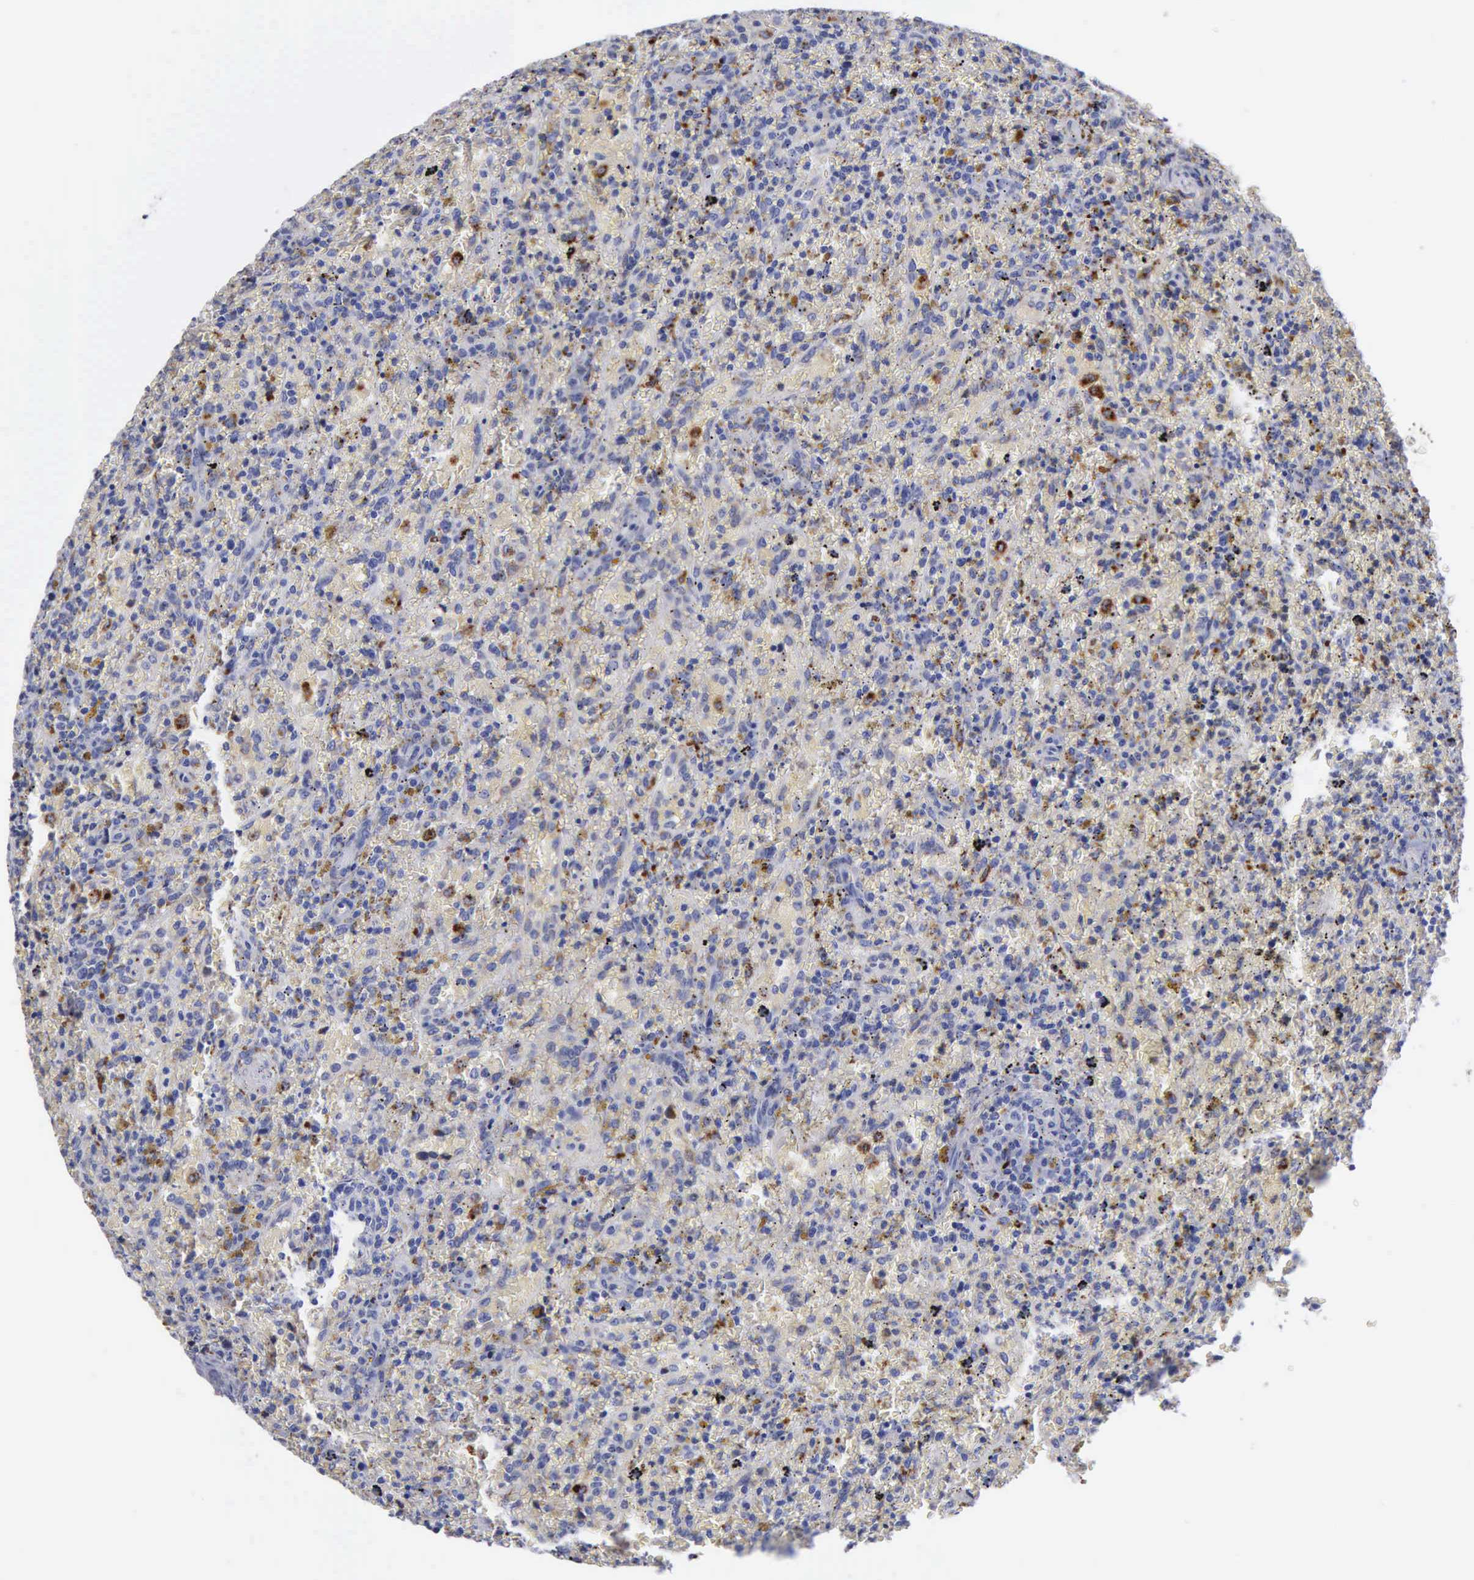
{"staining": {"intensity": "negative", "quantity": "none", "location": "none"}, "tissue": "lymphoma", "cell_type": "Tumor cells", "image_type": "cancer", "snomed": [{"axis": "morphology", "description": "Malignant lymphoma, non-Hodgkin's type, High grade"}, {"axis": "topography", "description": "Spleen"}, {"axis": "topography", "description": "Lymph node"}], "caption": "High magnification brightfield microscopy of malignant lymphoma, non-Hodgkin's type (high-grade) stained with DAB (3,3'-diaminobenzidine) (brown) and counterstained with hematoxylin (blue): tumor cells show no significant positivity.", "gene": "CTSL", "patient": {"sex": "female", "age": 70}}